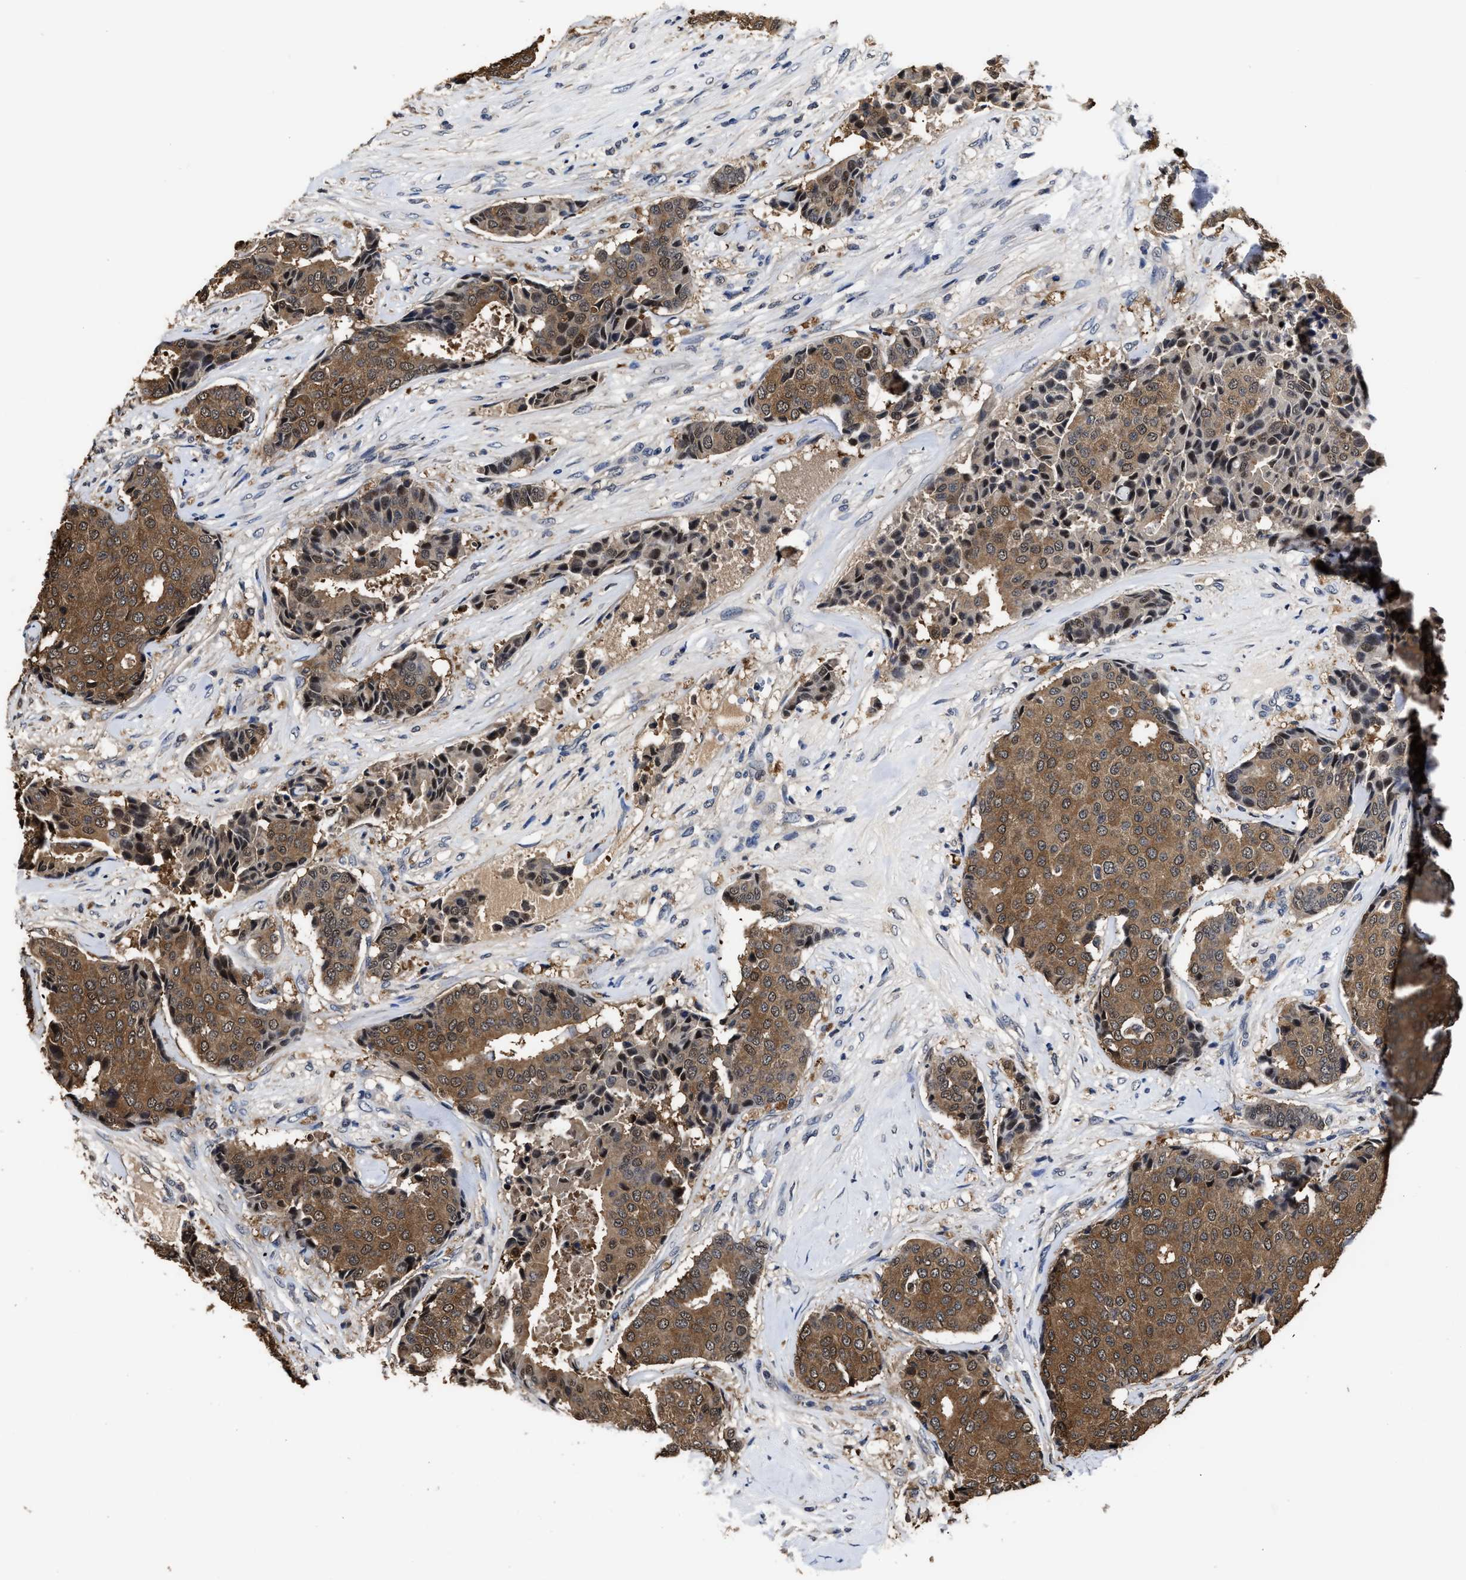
{"staining": {"intensity": "moderate", "quantity": ">75%", "location": "cytoplasmic/membranous,nuclear"}, "tissue": "breast cancer", "cell_type": "Tumor cells", "image_type": "cancer", "snomed": [{"axis": "morphology", "description": "Duct carcinoma"}, {"axis": "topography", "description": "Breast"}], "caption": "Protein analysis of invasive ductal carcinoma (breast) tissue displays moderate cytoplasmic/membranous and nuclear staining in about >75% of tumor cells. The protein is shown in brown color, while the nuclei are stained blue.", "gene": "PRPF4B", "patient": {"sex": "female", "age": 75}}